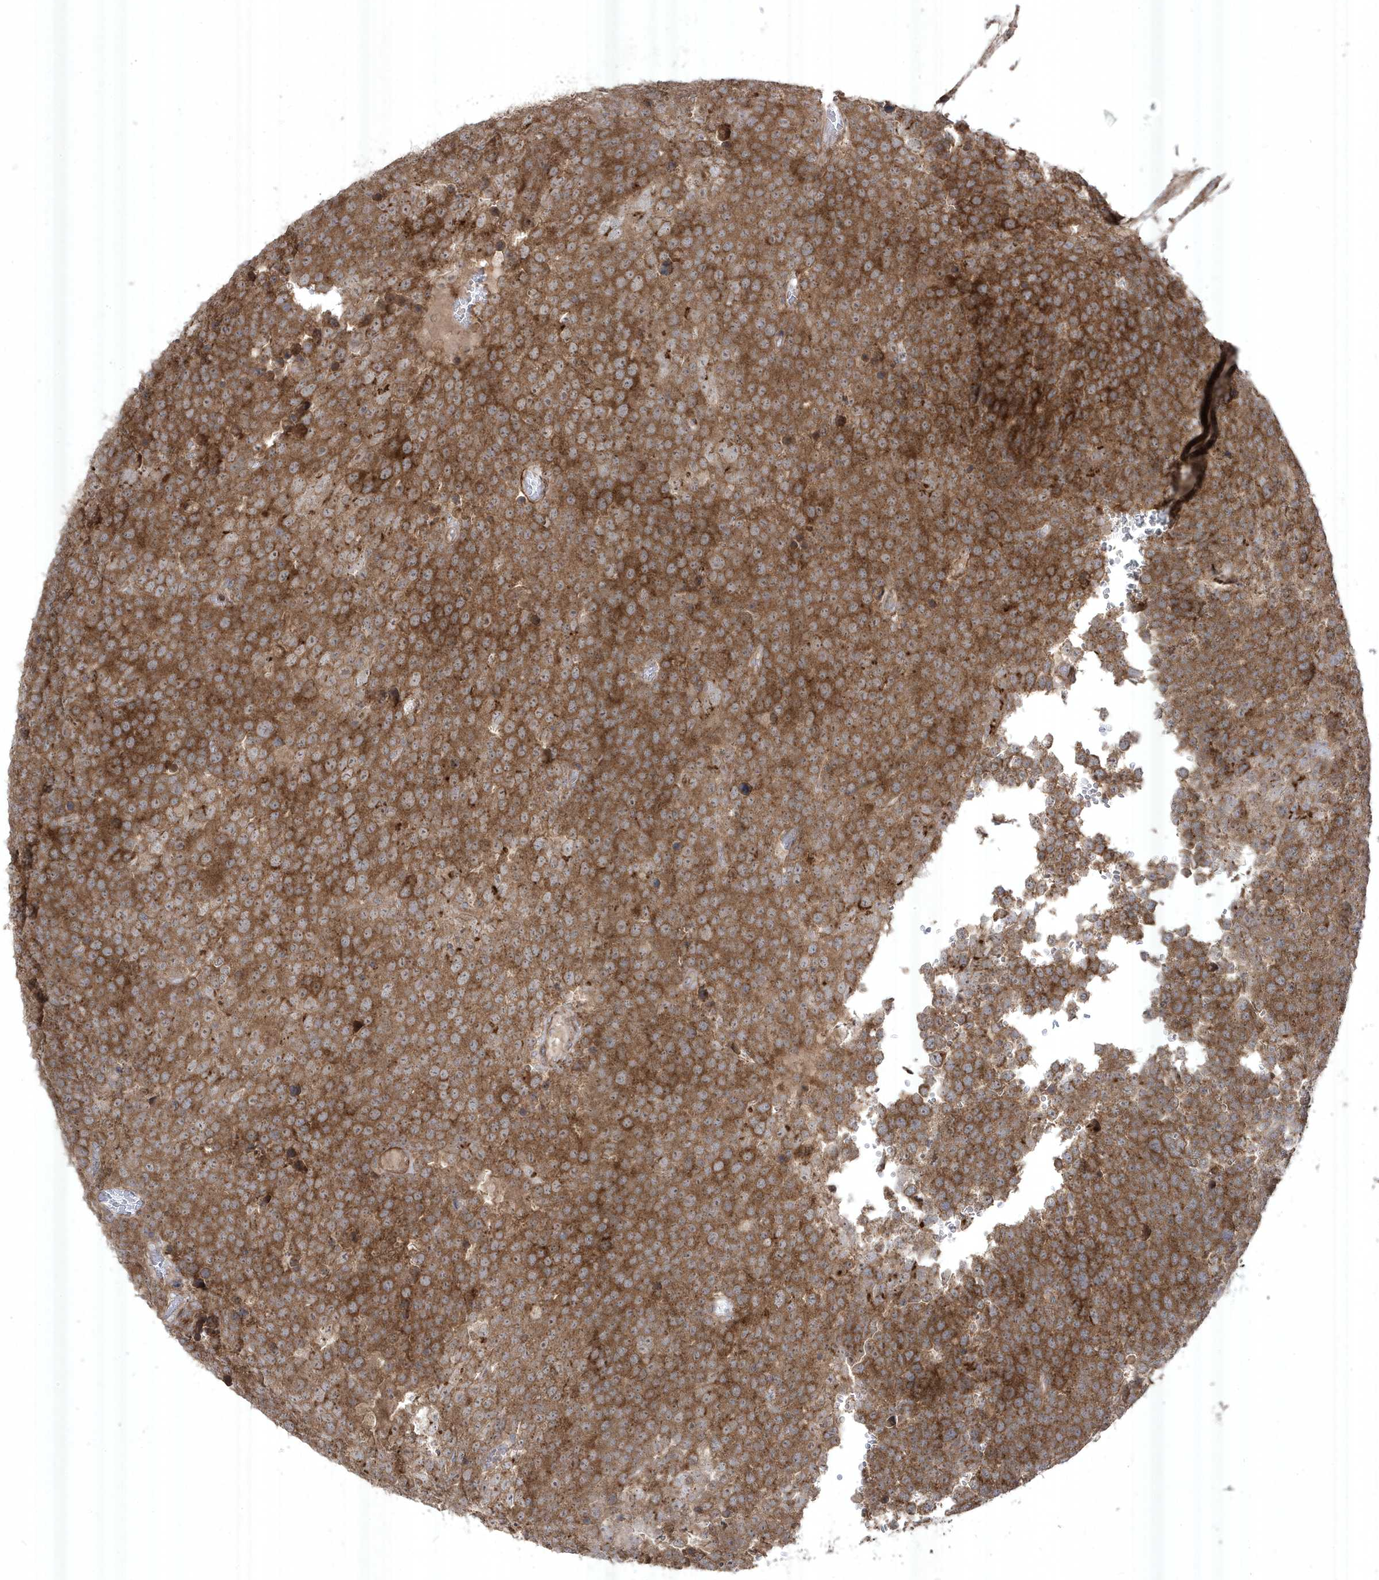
{"staining": {"intensity": "moderate", "quantity": ">75%", "location": "cytoplasmic/membranous"}, "tissue": "testis cancer", "cell_type": "Tumor cells", "image_type": "cancer", "snomed": [{"axis": "morphology", "description": "Seminoma, NOS"}, {"axis": "topography", "description": "Testis"}], "caption": "This is a micrograph of immunohistochemistry staining of testis cancer, which shows moderate positivity in the cytoplasmic/membranous of tumor cells.", "gene": "CETN3", "patient": {"sex": "male", "age": 71}}